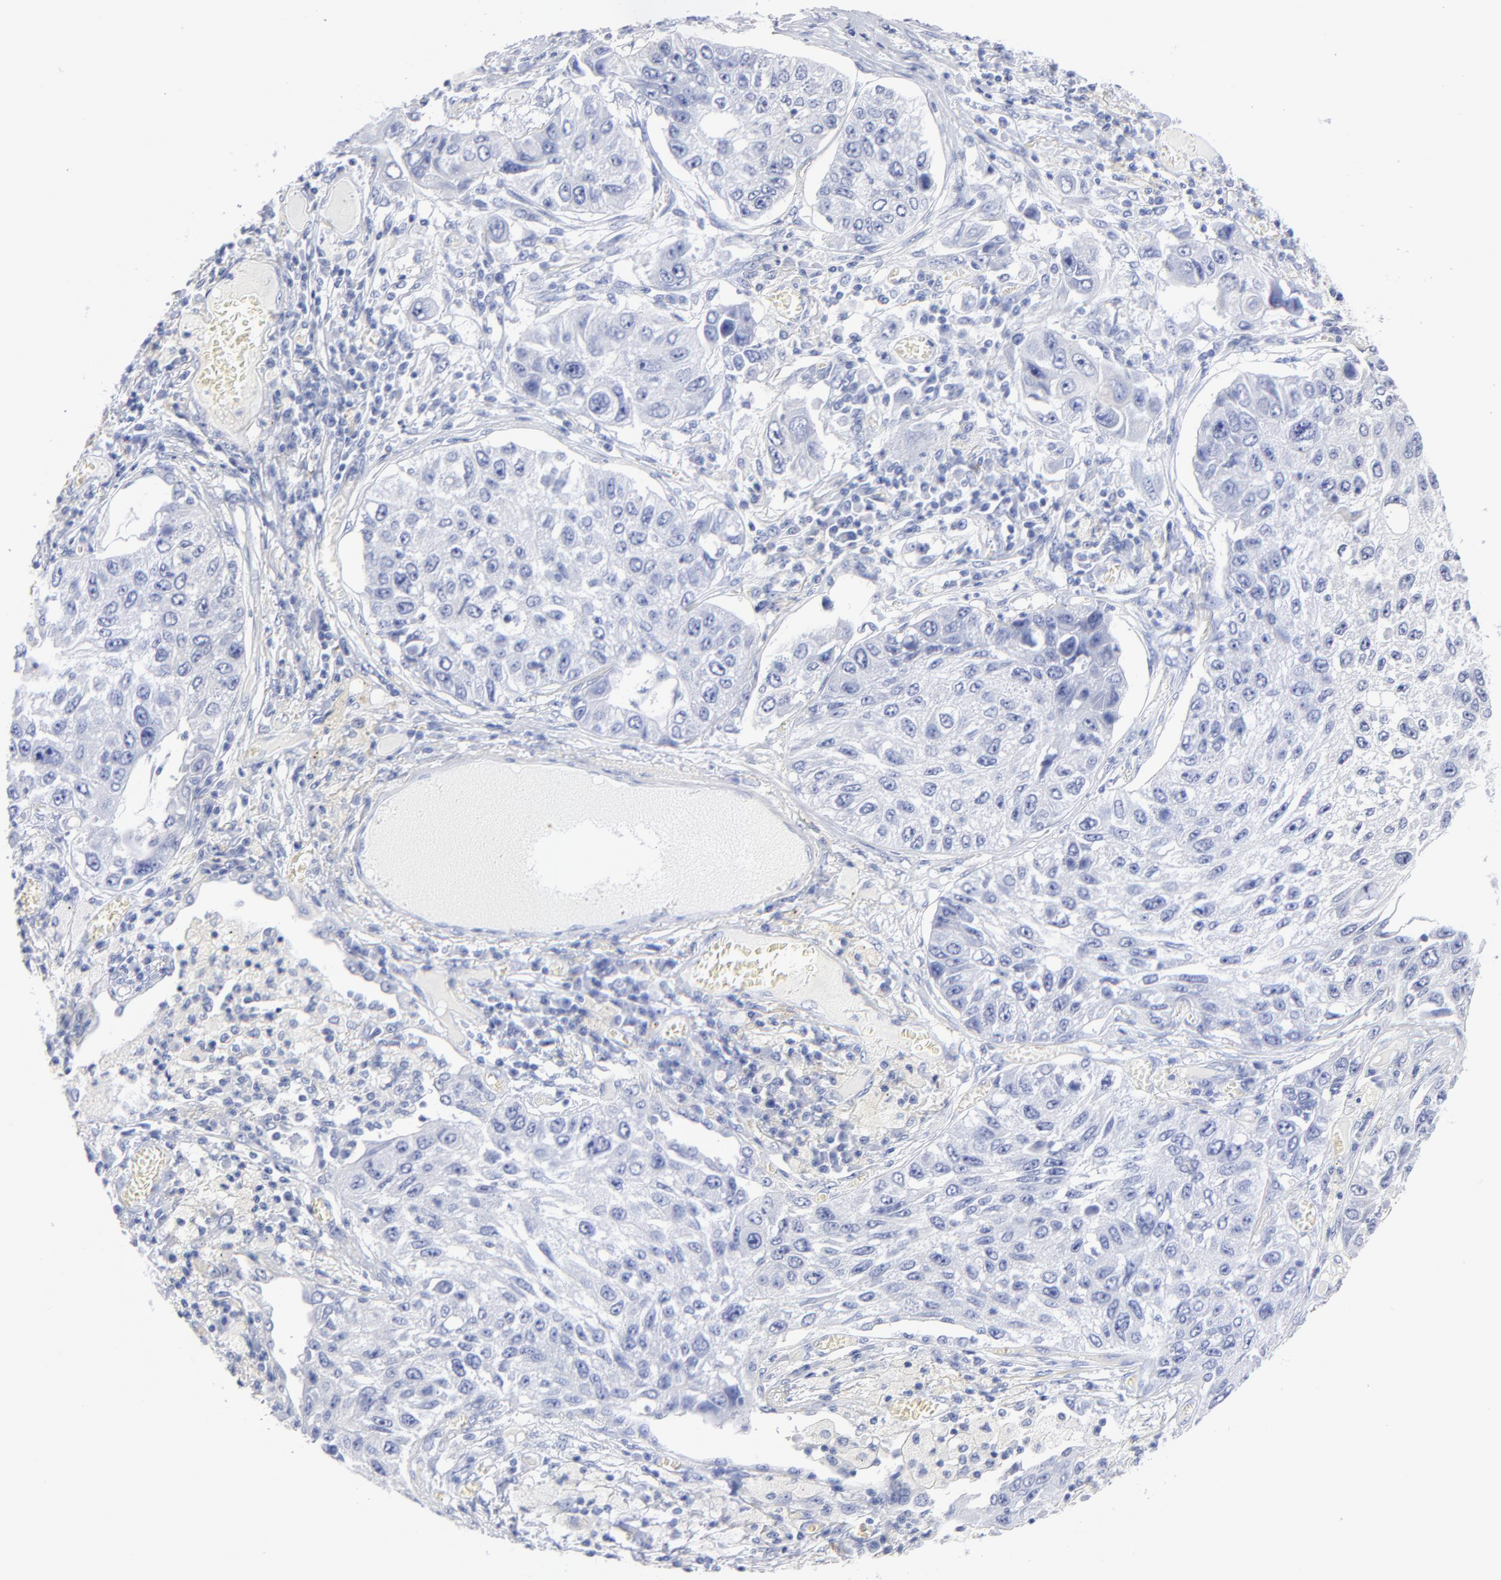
{"staining": {"intensity": "negative", "quantity": "none", "location": "none"}, "tissue": "lung cancer", "cell_type": "Tumor cells", "image_type": "cancer", "snomed": [{"axis": "morphology", "description": "Squamous cell carcinoma, NOS"}, {"axis": "topography", "description": "Lung"}], "caption": "A histopathology image of human lung cancer is negative for staining in tumor cells.", "gene": "ACY1", "patient": {"sex": "male", "age": 71}}